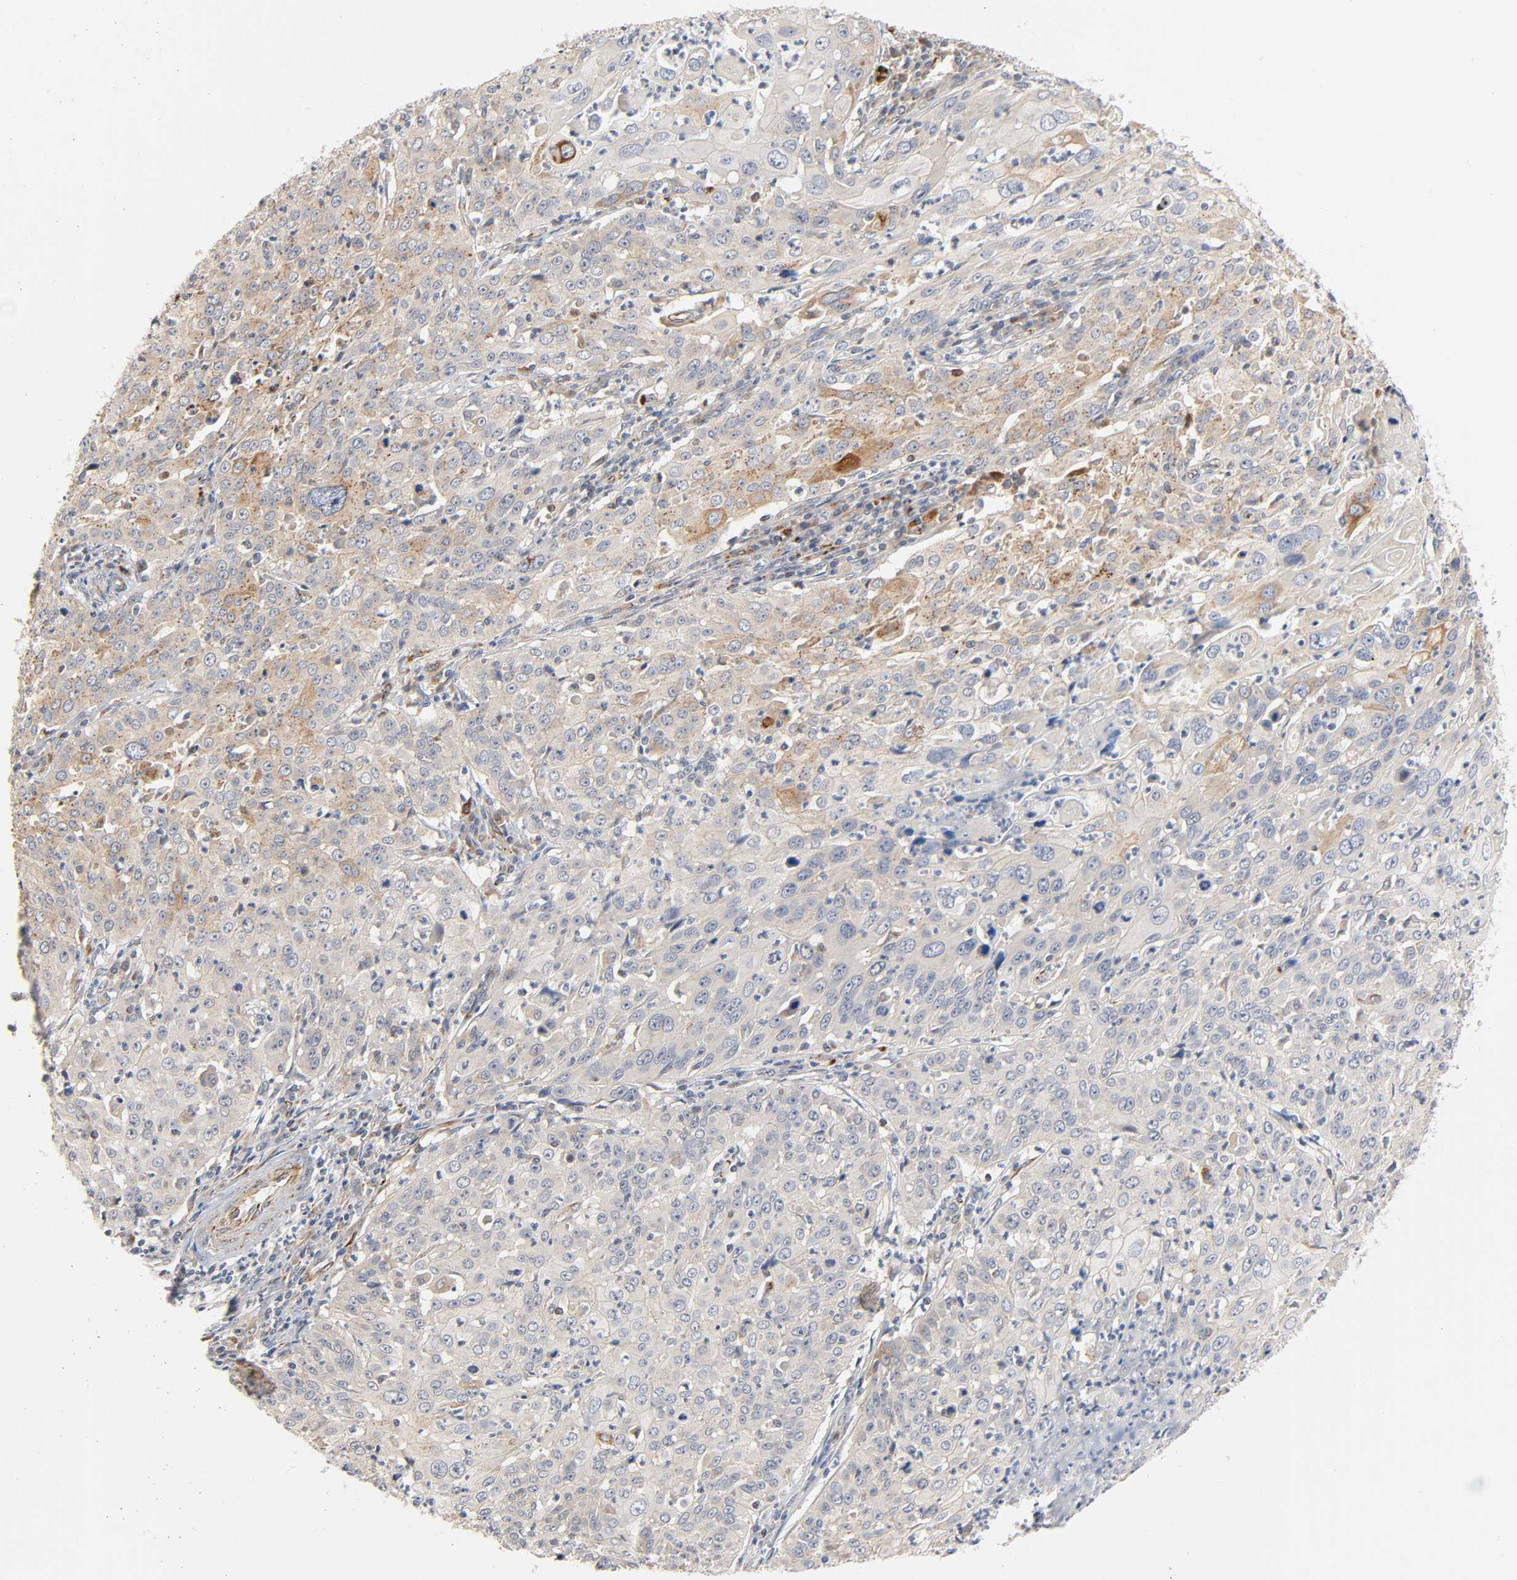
{"staining": {"intensity": "weak", "quantity": "25%-75%", "location": "cytoplasmic/membranous"}, "tissue": "cervical cancer", "cell_type": "Tumor cells", "image_type": "cancer", "snomed": [{"axis": "morphology", "description": "Squamous cell carcinoma, NOS"}, {"axis": "topography", "description": "Cervix"}], "caption": "An IHC micrograph of neoplastic tissue is shown. Protein staining in brown labels weak cytoplasmic/membranous positivity in cervical cancer within tumor cells. The staining was performed using DAB (3,3'-diaminobenzidine), with brown indicating positive protein expression. Nuclei are stained blue with hematoxylin.", "gene": "REEP6", "patient": {"sex": "female", "age": 39}}